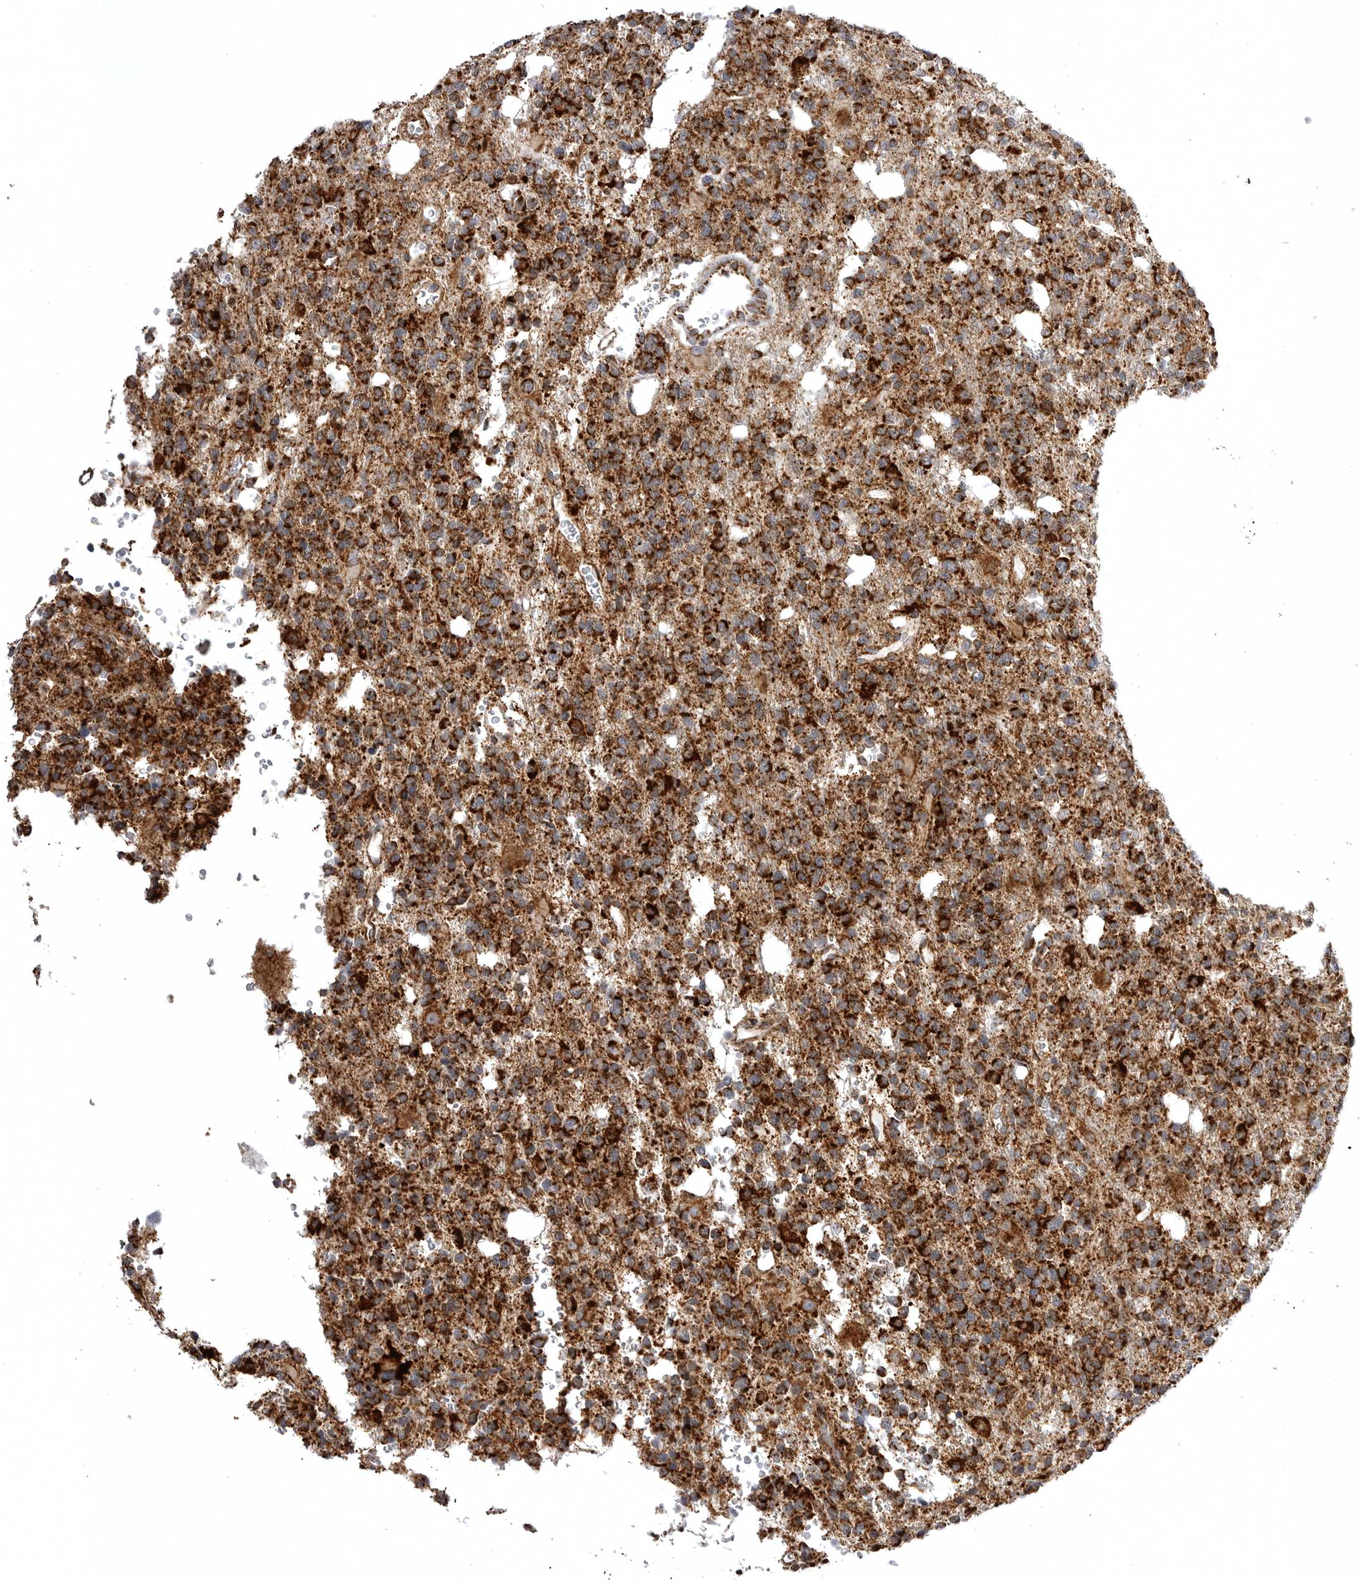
{"staining": {"intensity": "strong", "quantity": ">75%", "location": "cytoplasmic/membranous"}, "tissue": "glioma", "cell_type": "Tumor cells", "image_type": "cancer", "snomed": [{"axis": "morphology", "description": "Glioma, malignant, High grade"}, {"axis": "topography", "description": "Brain"}], "caption": "Brown immunohistochemical staining in human malignant glioma (high-grade) exhibits strong cytoplasmic/membranous positivity in about >75% of tumor cells.", "gene": "TUFM", "patient": {"sex": "female", "age": 62}}